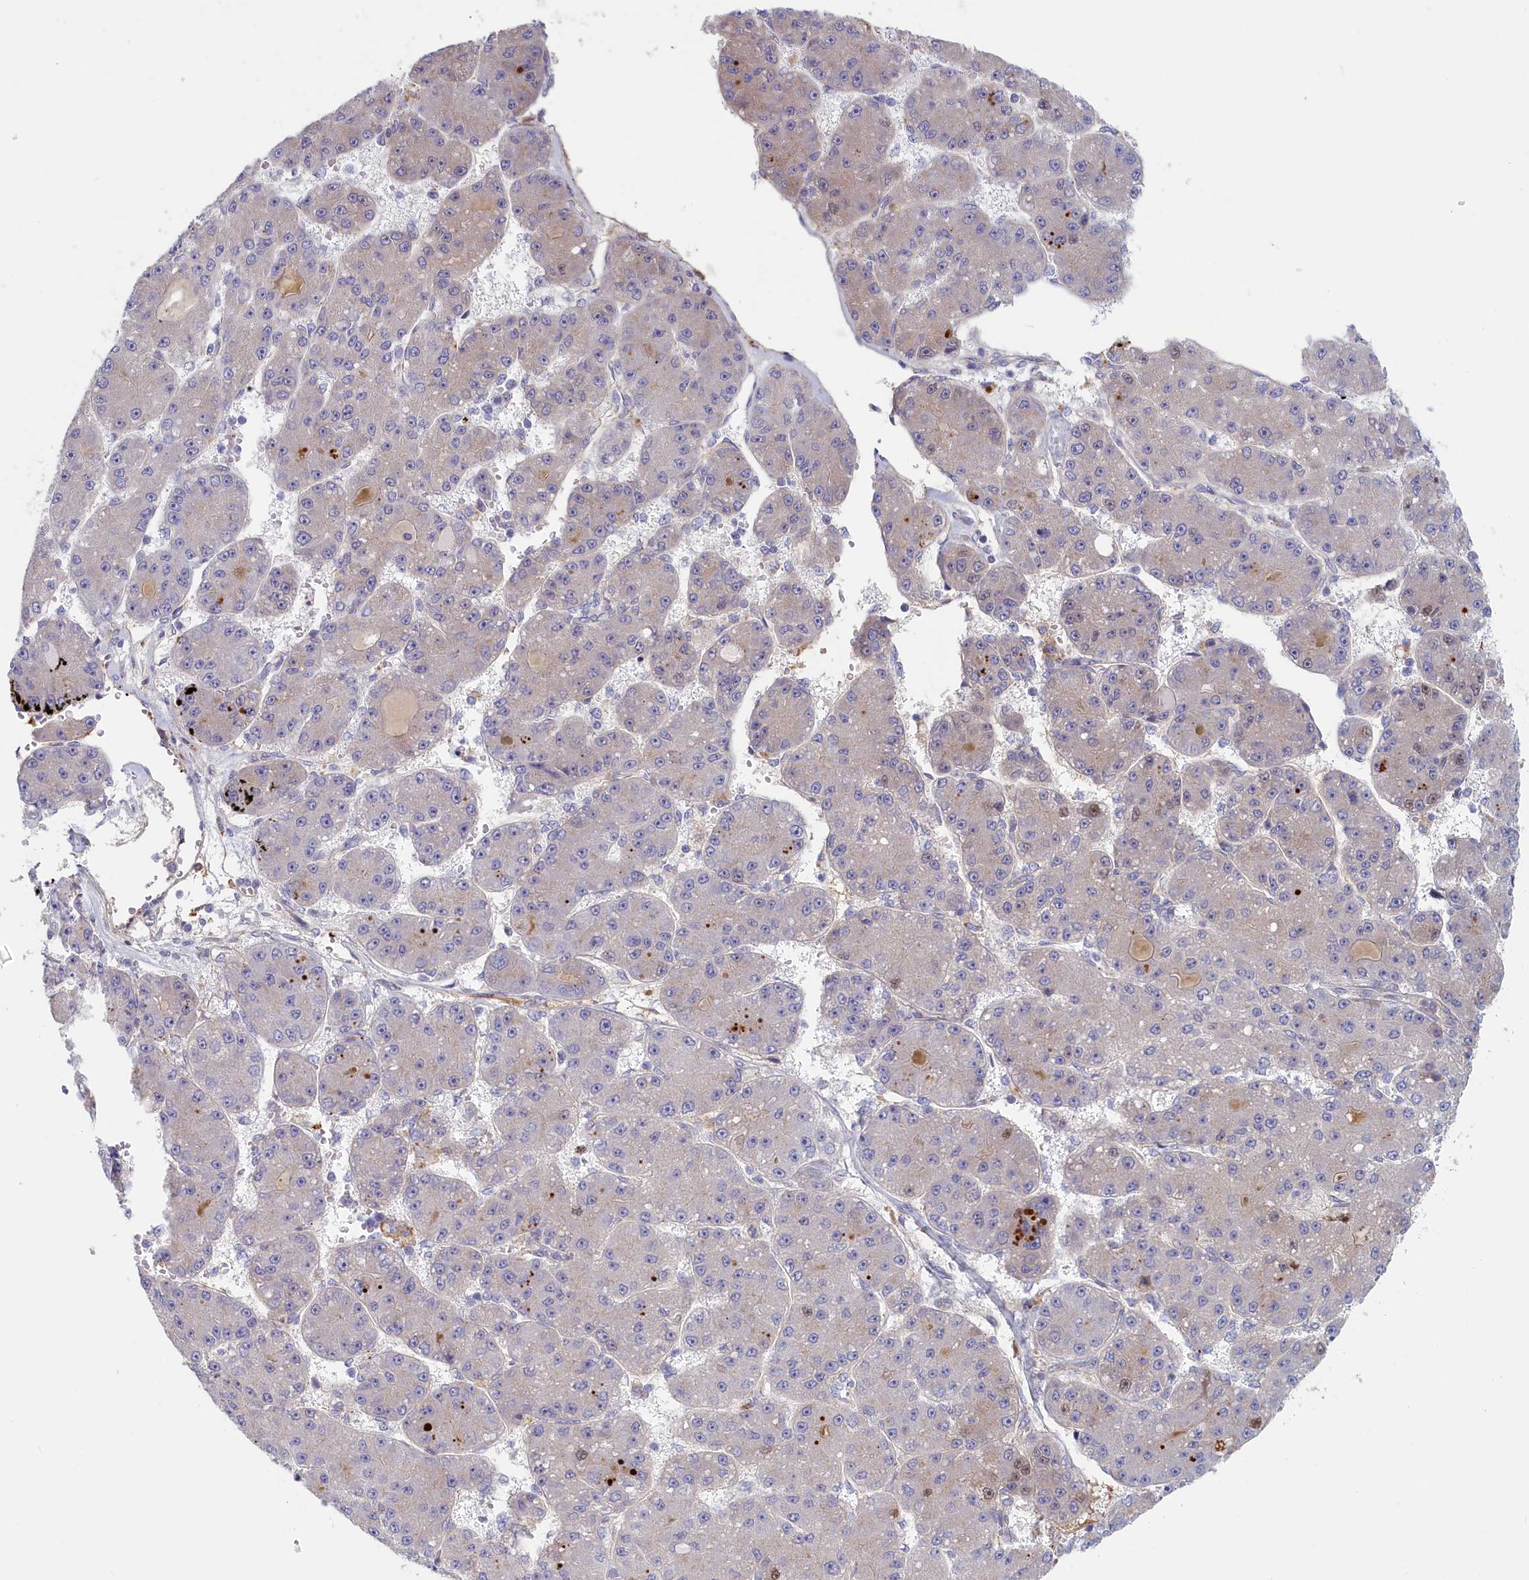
{"staining": {"intensity": "negative", "quantity": "none", "location": "none"}, "tissue": "liver cancer", "cell_type": "Tumor cells", "image_type": "cancer", "snomed": [{"axis": "morphology", "description": "Carcinoma, Hepatocellular, NOS"}, {"axis": "topography", "description": "Liver"}], "caption": "Tumor cells are negative for protein expression in human liver cancer. (DAB (3,3'-diaminobenzidine) immunohistochemistry (IHC) with hematoxylin counter stain).", "gene": "STX16", "patient": {"sex": "male", "age": 67}}